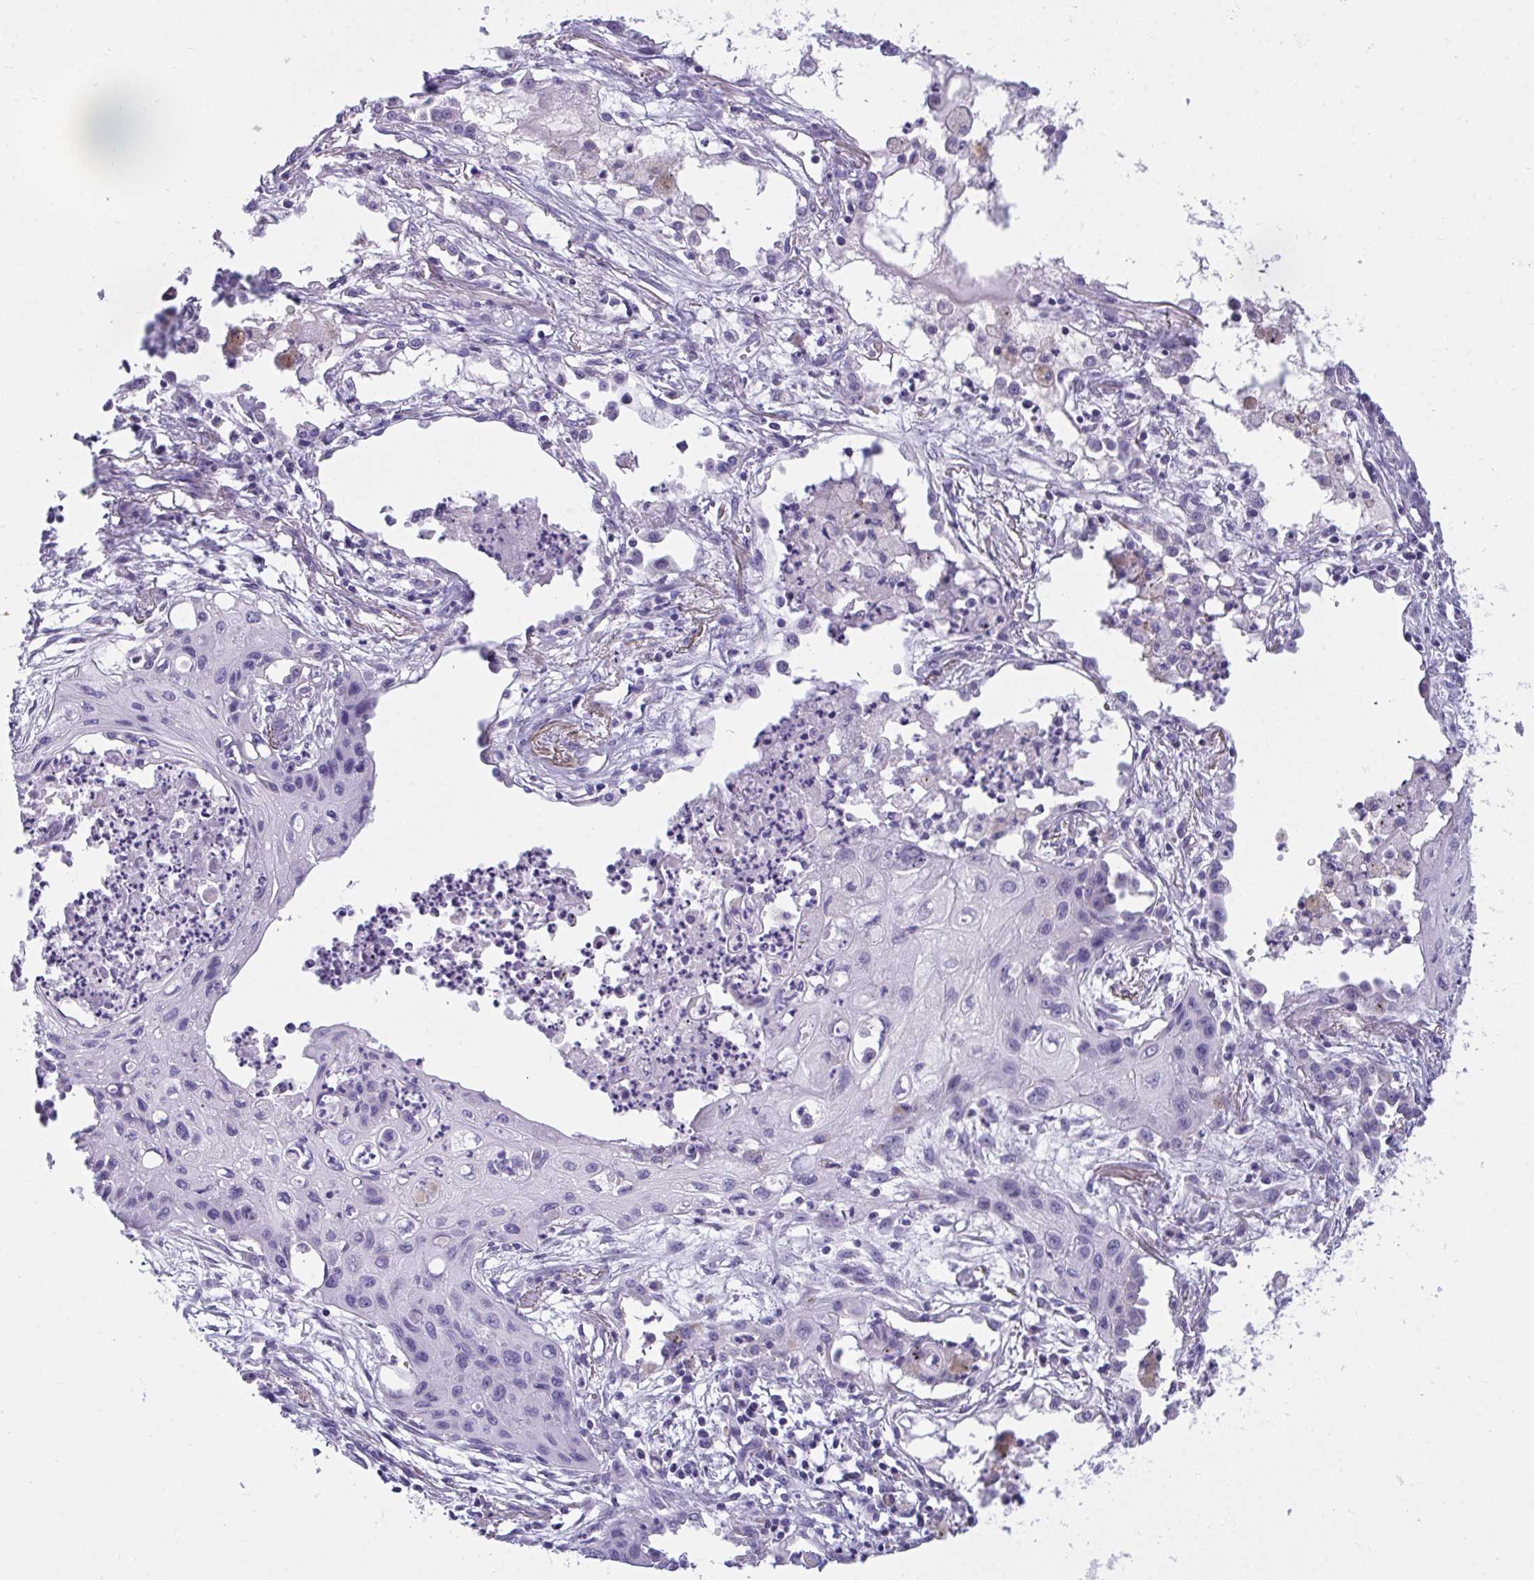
{"staining": {"intensity": "negative", "quantity": "none", "location": "none"}, "tissue": "lung cancer", "cell_type": "Tumor cells", "image_type": "cancer", "snomed": [{"axis": "morphology", "description": "Squamous cell carcinoma, NOS"}, {"axis": "topography", "description": "Lung"}], "caption": "Tumor cells are negative for protein expression in human squamous cell carcinoma (lung). (IHC, brightfield microscopy, high magnification).", "gene": "SEMA6B", "patient": {"sex": "male", "age": 71}}